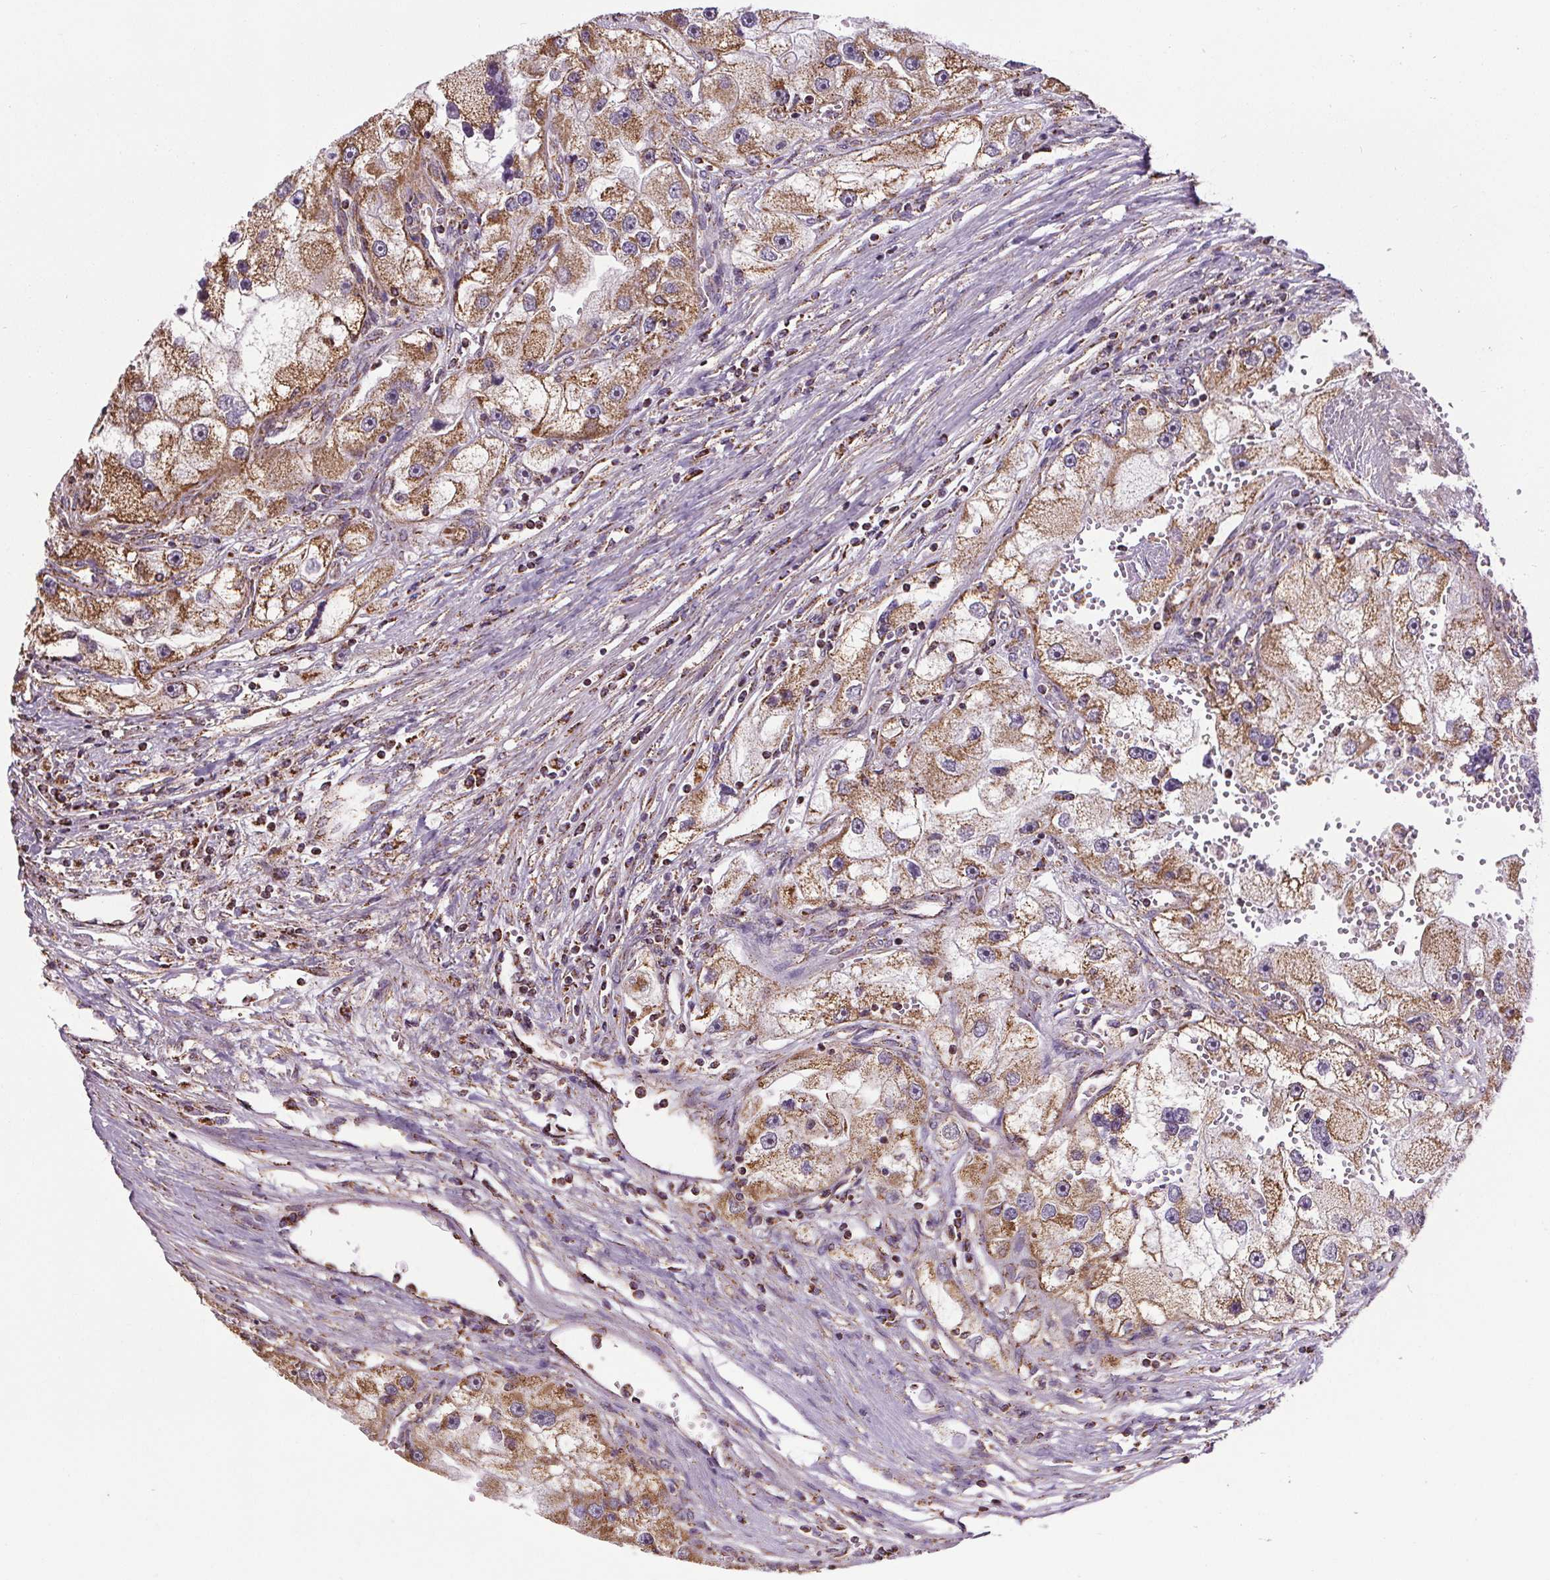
{"staining": {"intensity": "moderate", "quantity": ">75%", "location": "cytoplasmic/membranous"}, "tissue": "renal cancer", "cell_type": "Tumor cells", "image_type": "cancer", "snomed": [{"axis": "morphology", "description": "Adenocarcinoma, NOS"}, {"axis": "topography", "description": "Kidney"}], "caption": "Protein staining of renal adenocarcinoma tissue shows moderate cytoplasmic/membranous positivity in approximately >75% of tumor cells.", "gene": "ZNF548", "patient": {"sex": "male", "age": 63}}